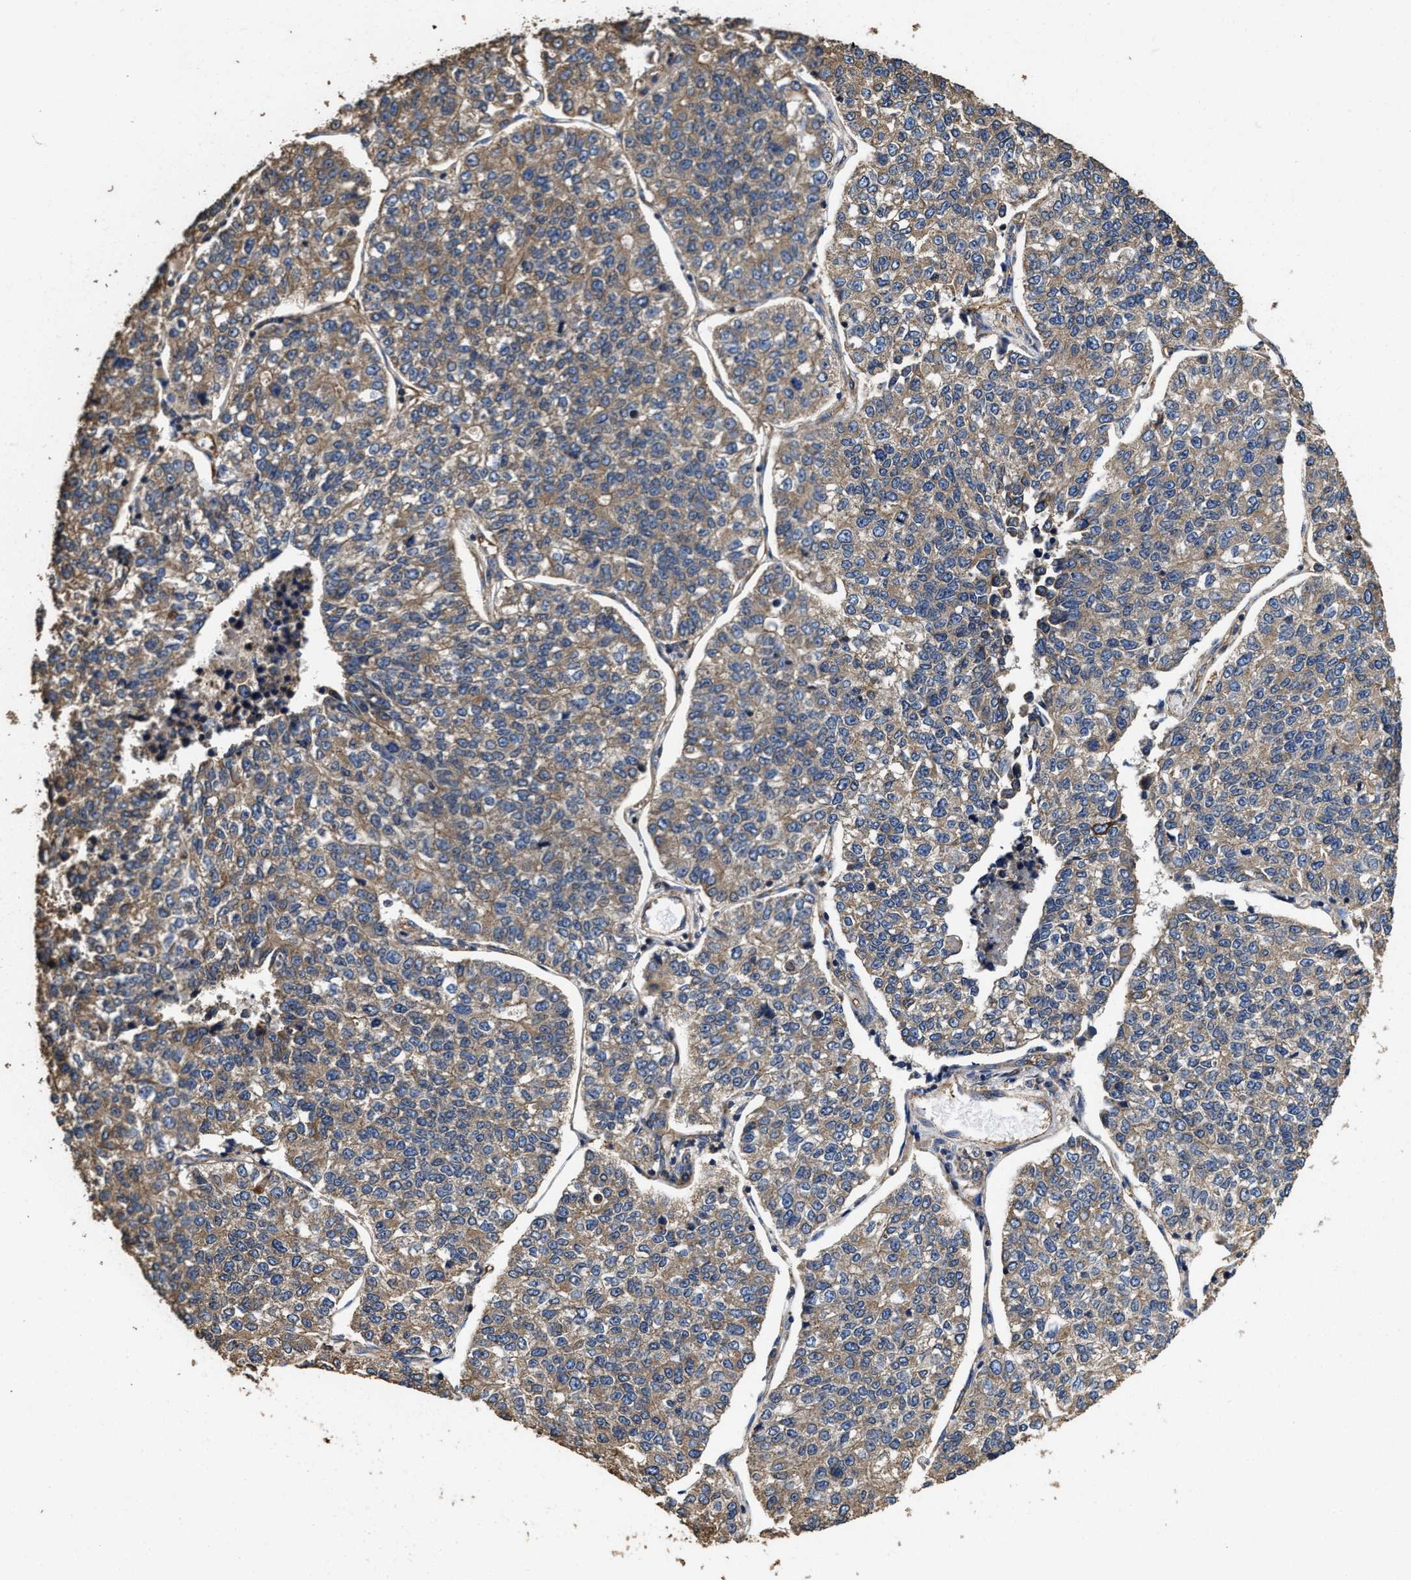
{"staining": {"intensity": "moderate", "quantity": ">75%", "location": "cytoplasmic/membranous"}, "tissue": "lung cancer", "cell_type": "Tumor cells", "image_type": "cancer", "snomed": [{"axis": "morphology", "description": "Adenocarcinoma, NOS"}, {"axis": "topography", "description": "Lung"}], "caption": "A high-resolution image shows IHC staining of lung cancer, which displays moderate cytoplasmic/membranous expression in approximately >75% of tumor cells.", "gene": "SFXN4", "patient": {"sex": "male", "age": 49}}